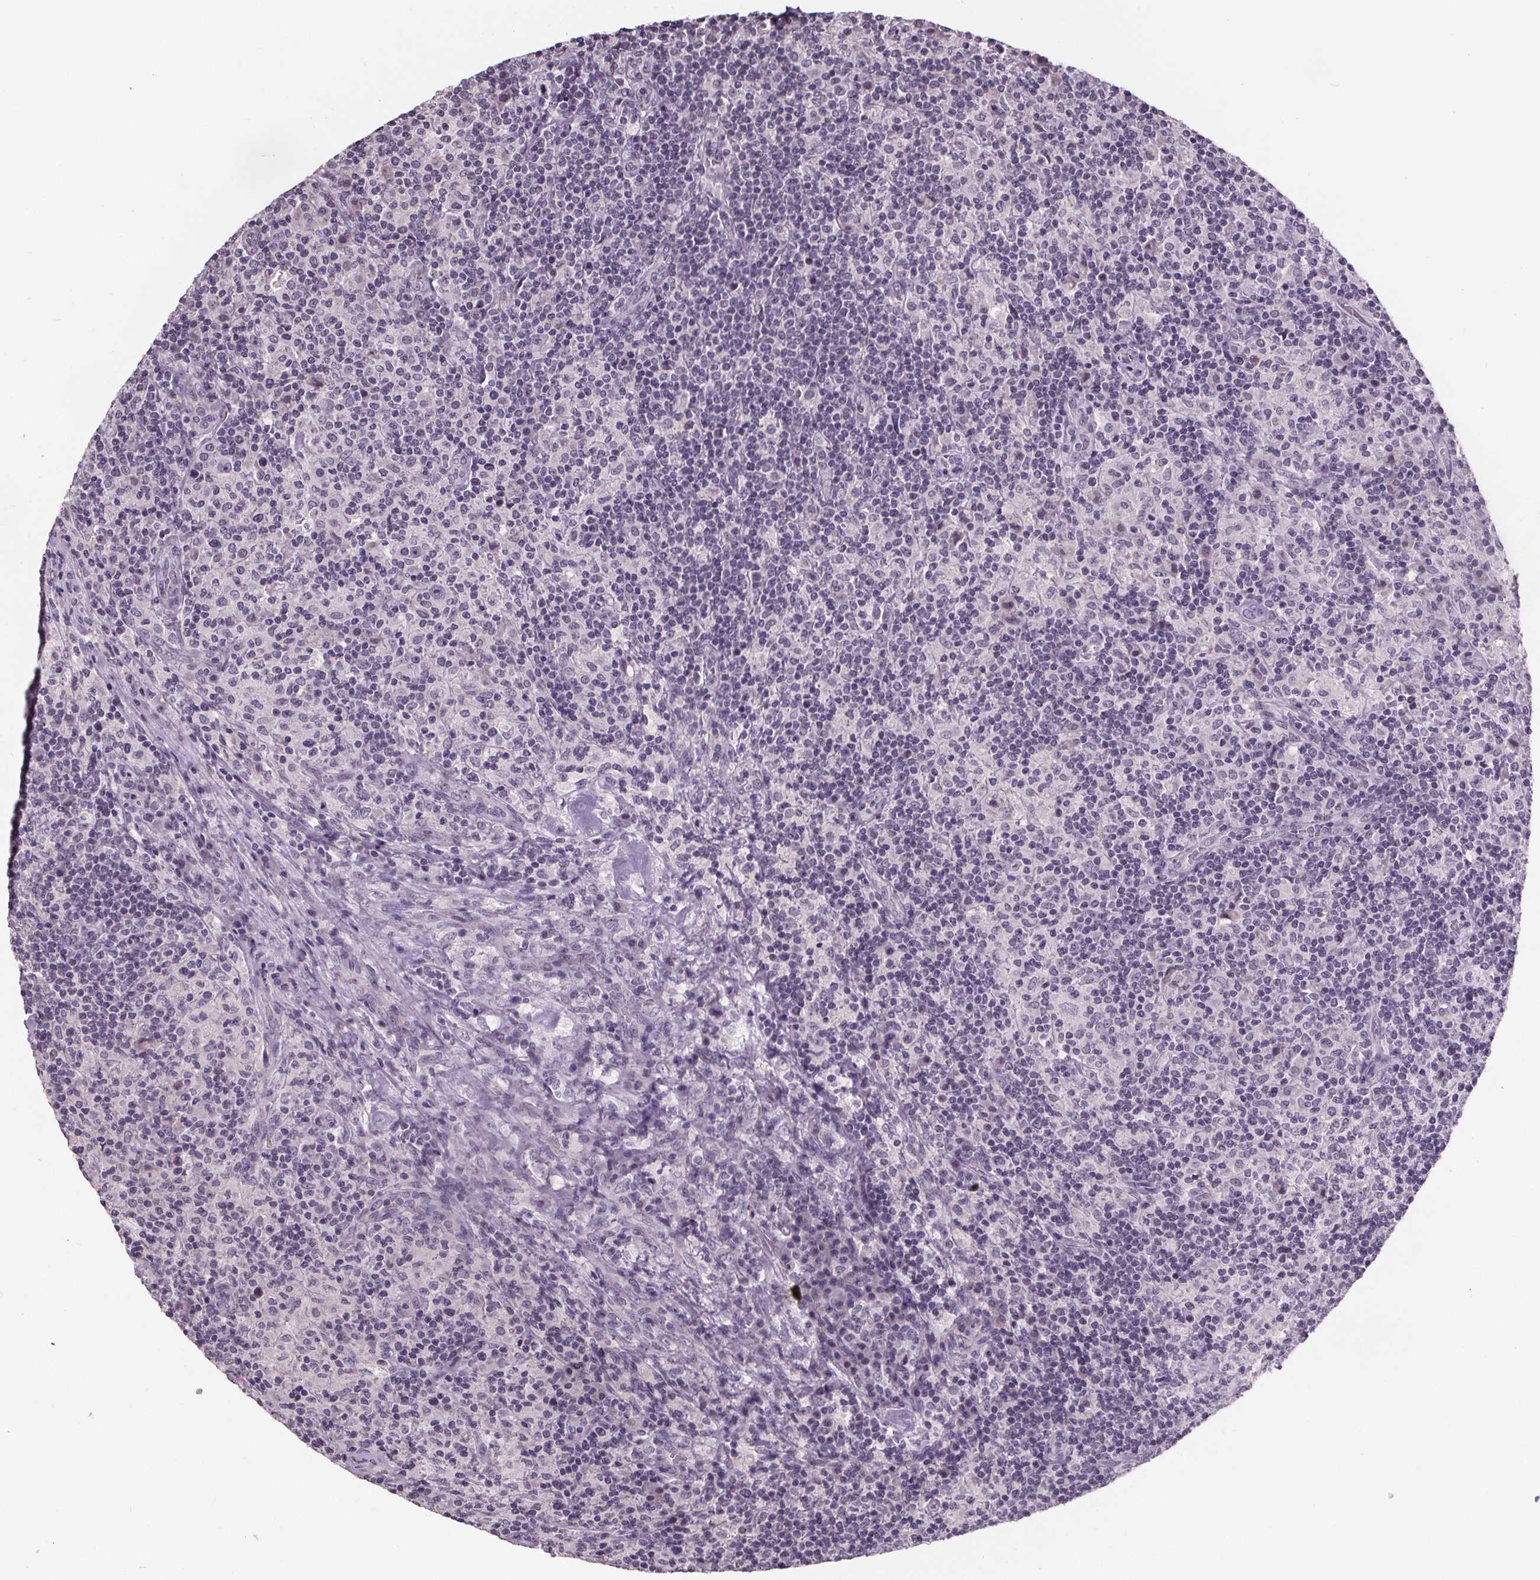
{"staining": {"intensity": "negative", "quantity": "none", "location": "none"}, "tissue": "lymphoma", "cell_type": "Tumor cells", "image_type": "cancer", "snomed": [{"axis": "morphology", "description": "Hodgkin's disease, NOS"}, {"axis": "topography", "description": "Lymph node"}], "caption": "Hodgkin's disease stained for a protein using IHC demonstrates no expression tumor cells.", "gene": "NKX6-1", "patient": {"sex": "male", "age": 70}}